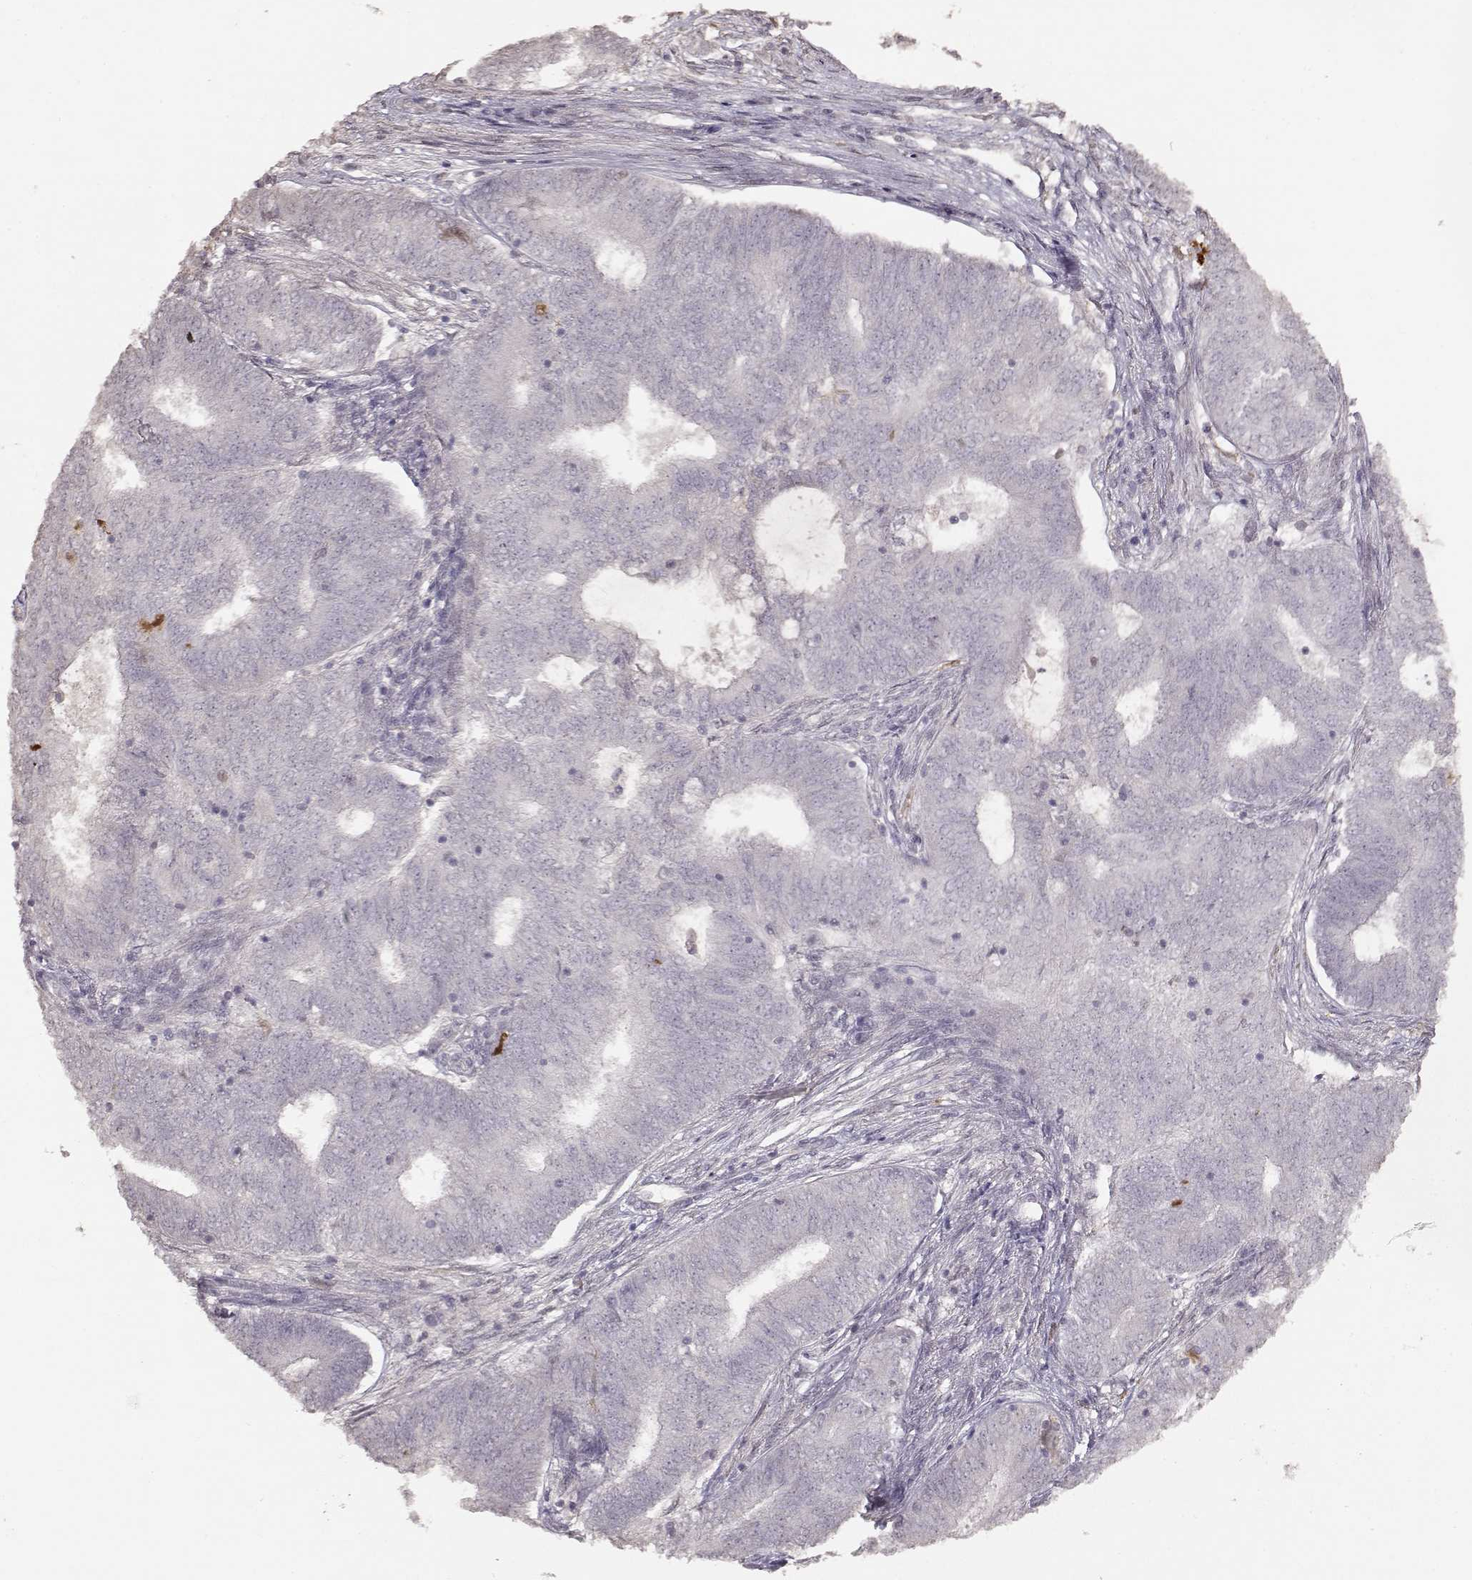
{"staining": {"intensity": "negative", "quantity": "none", "location": "none"}, "tissue": "endometrial cancer", "cell_type": "Tumor cells", "image_type": "cancer", "snomed": [{"axis": "morphology", "description": "Adenocarcinoma, NOS"}, {"axis": "topography", "description": "Endometrium"}], "caption": "Protein analysis of endometrial cancer reveals no significant expression in tumor cells. (DAB IHC visualized using brightfield microscopy, high magnification).", "gene": "S100B", "patient": {"sex": "female", "age": 62}}